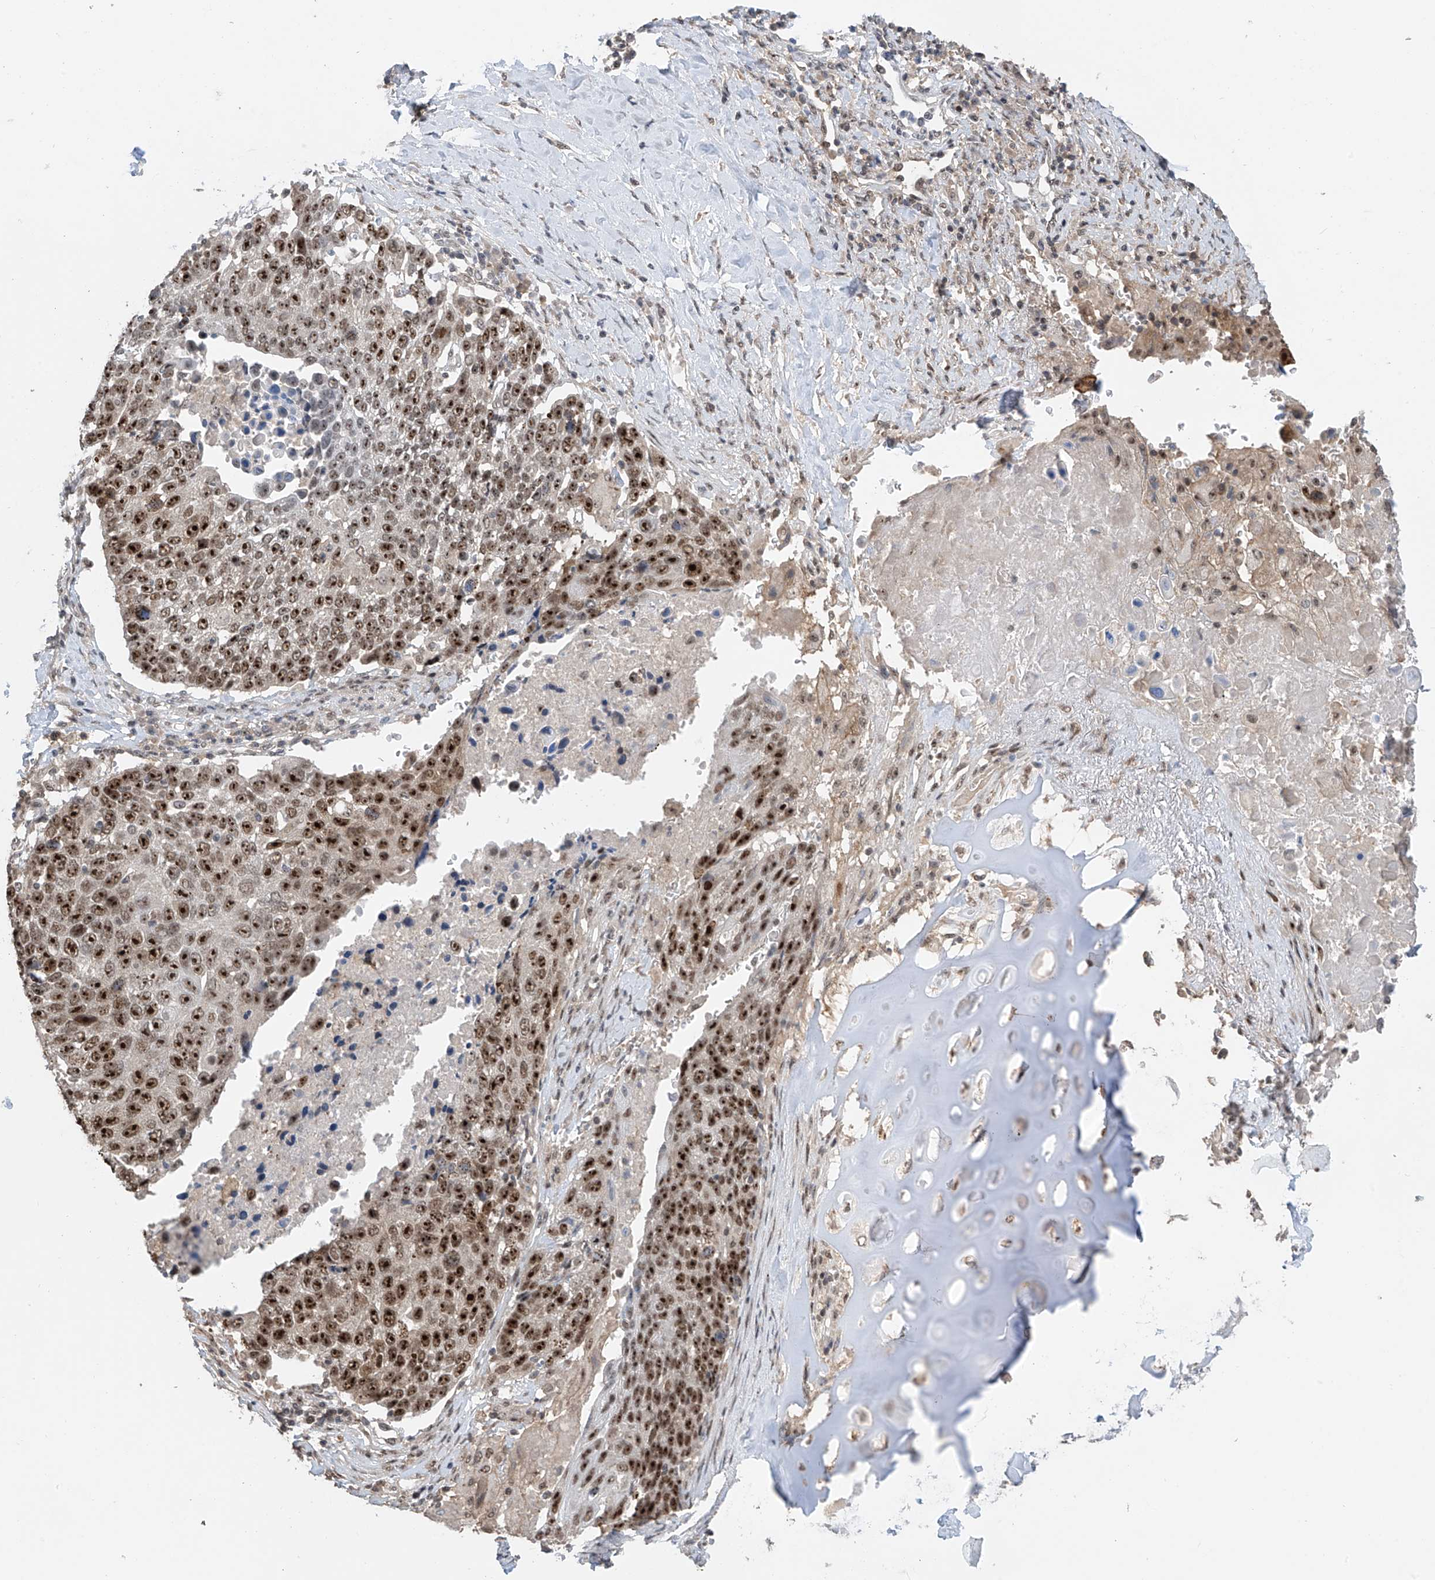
{"staining": {"intensity": "strong", "quantity": ">75%", "location": "nuclear"}, "tissue": "lung cancer", "cell_type": "Tumor cells", "image_type": "cancer", "snomed": [{"axis": "morphology", "description": "Squamous cell carcinoma, NOS"}, {"axis": "topography", "description": "Lung"}], "caption": "Protein staining of squamous cell carcinoma (lung) tissue reveals strong nuclear staining in approximately >75% of tumor cells. The staining was performed using DAB, with brown indicating positive protein expression. Nuclei are stained blue with hematoxylin.", "gene": "C1orf131", "patient": {"sex": "male", "age": 66}}